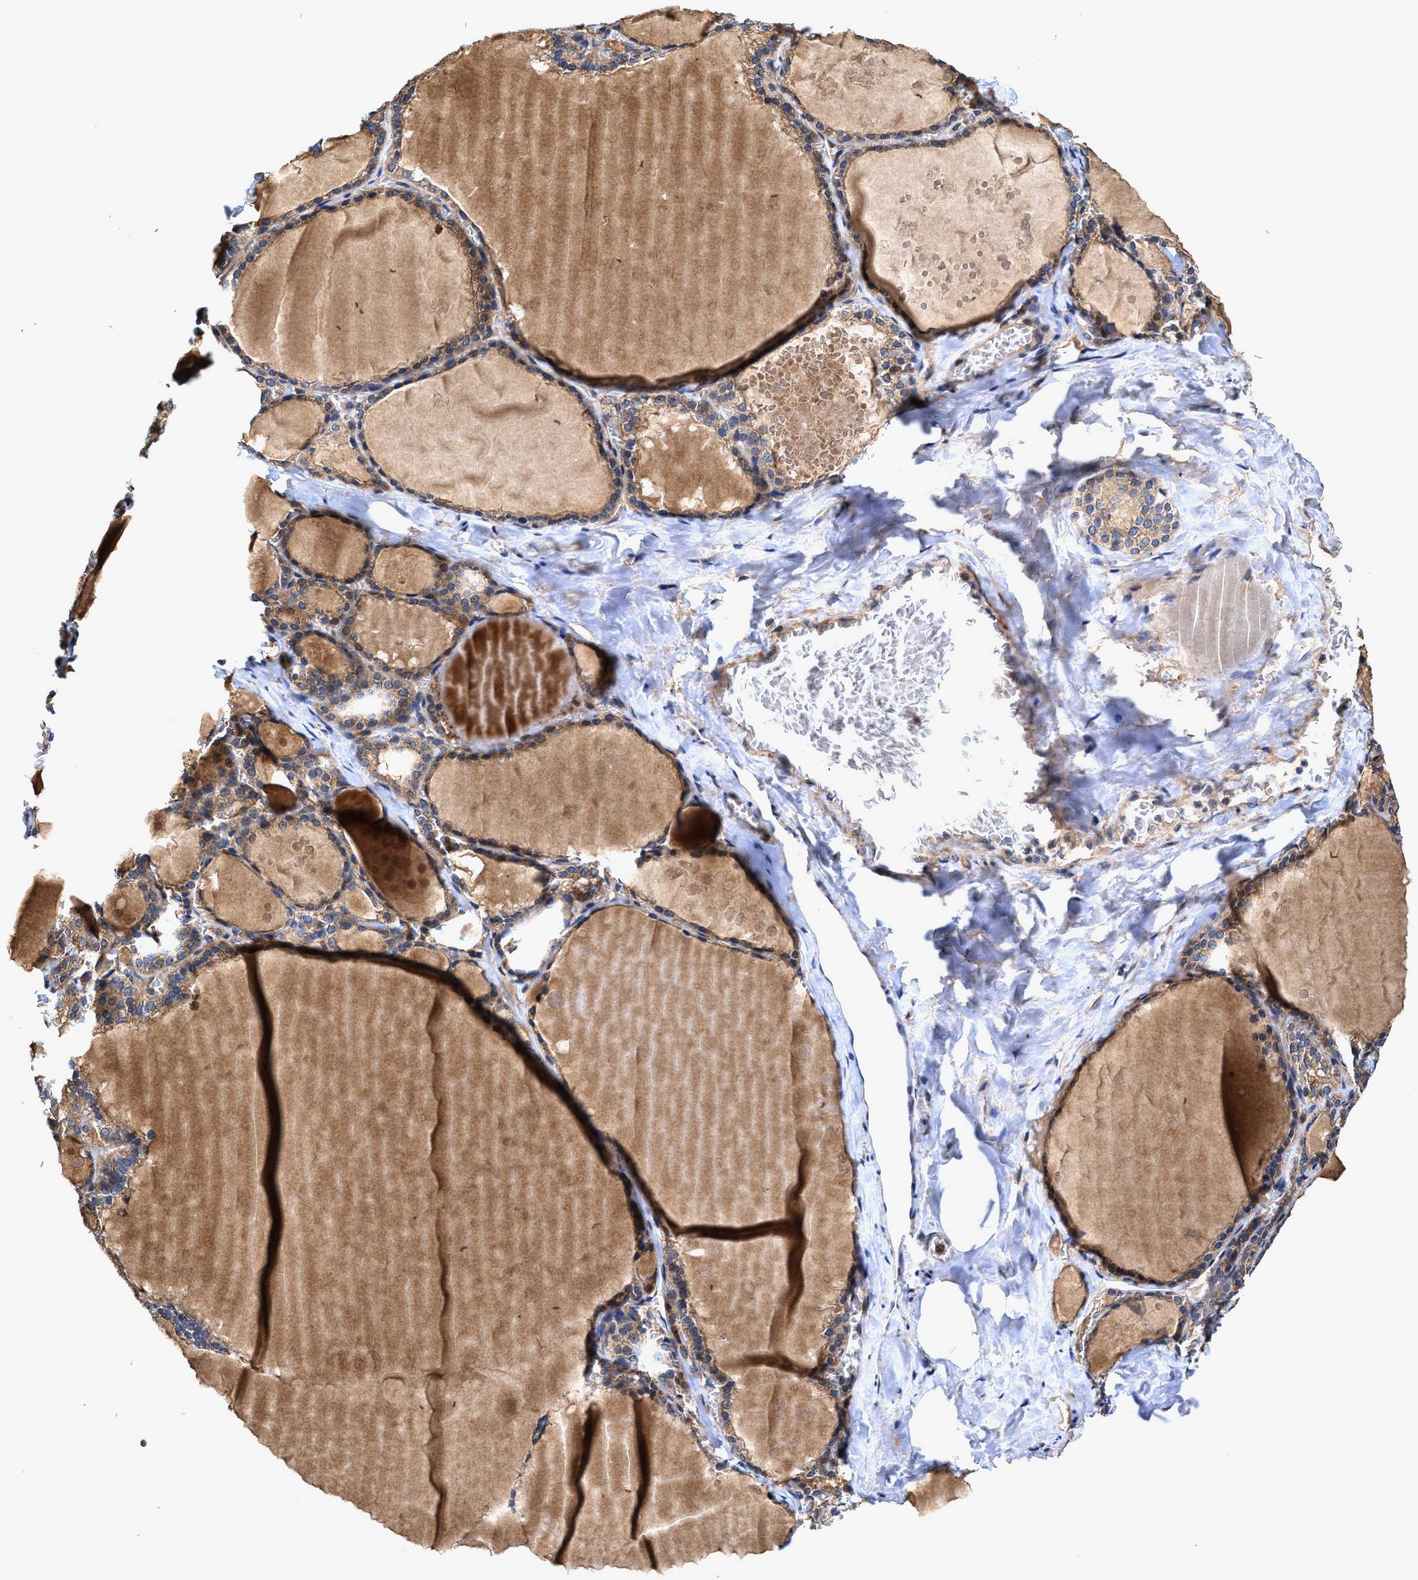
{"staining": {"intensity": "moderate", "quantity": ">75%", "location": "cytoplasmic/membranous"}, "tissue": "thyroid gland", "cell_type": "Glandular cells", "image_type": "normal", "snomed": [{"axis": "morphology", "description": "Normal tissue, NOS"}, {"axis": "topography", "description": "Thyroid gland"}], "caption": "Thyroid gland stained for a protein reveals moderate cytoplasmic/membranous positivity in glandular cells. The protein is stained brown, and the nuclei are stained in blue (DAB IHC with brightfield microscopy, high magnification).", "gene": "EFNA4", "patient": {"sex": "male", "age": 56}}